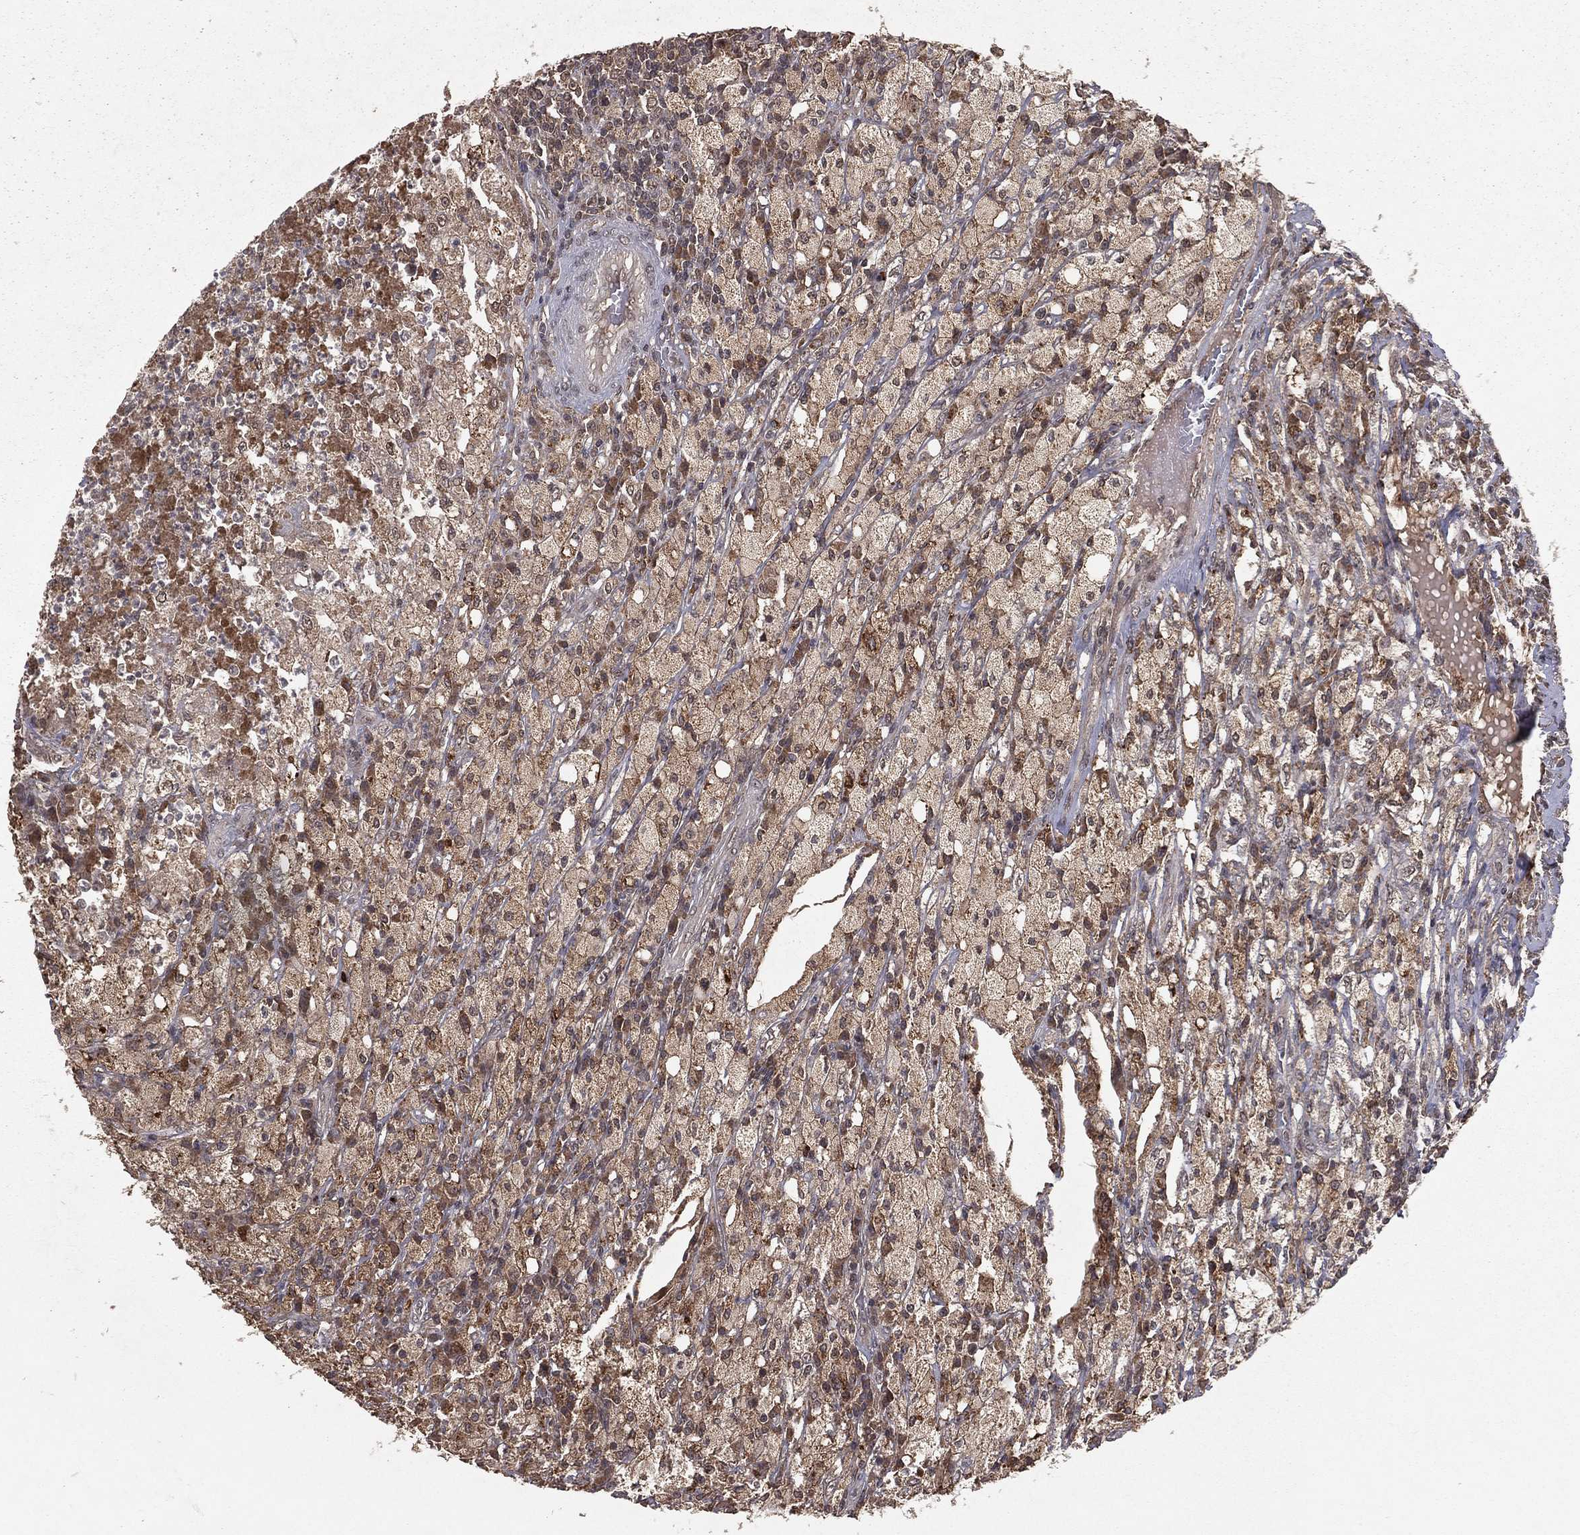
{"staining": {"intensity": "weak", "quantity": ">75%", "location": "cytoplasmic/membranous"}, "tissue": "testis cancer", "cell_type": "Tumor cells", "image_type": "cancer", "snomed": [{"axis": "morphology", "description": "Necrosis, NOS"}, {"axis": "morphology", "description": "Carcinoma, Embryonal, NOS"}, {"axis": "topography", "description": "Testis"}], "caption": "A brown stain shows weak cytoplasmic/membranous expression of a protein in embryonal carcinoma (testis) tumor cells.", "gene": "ZDHHC15", "patient": {"sex": "male", "age": 19}}